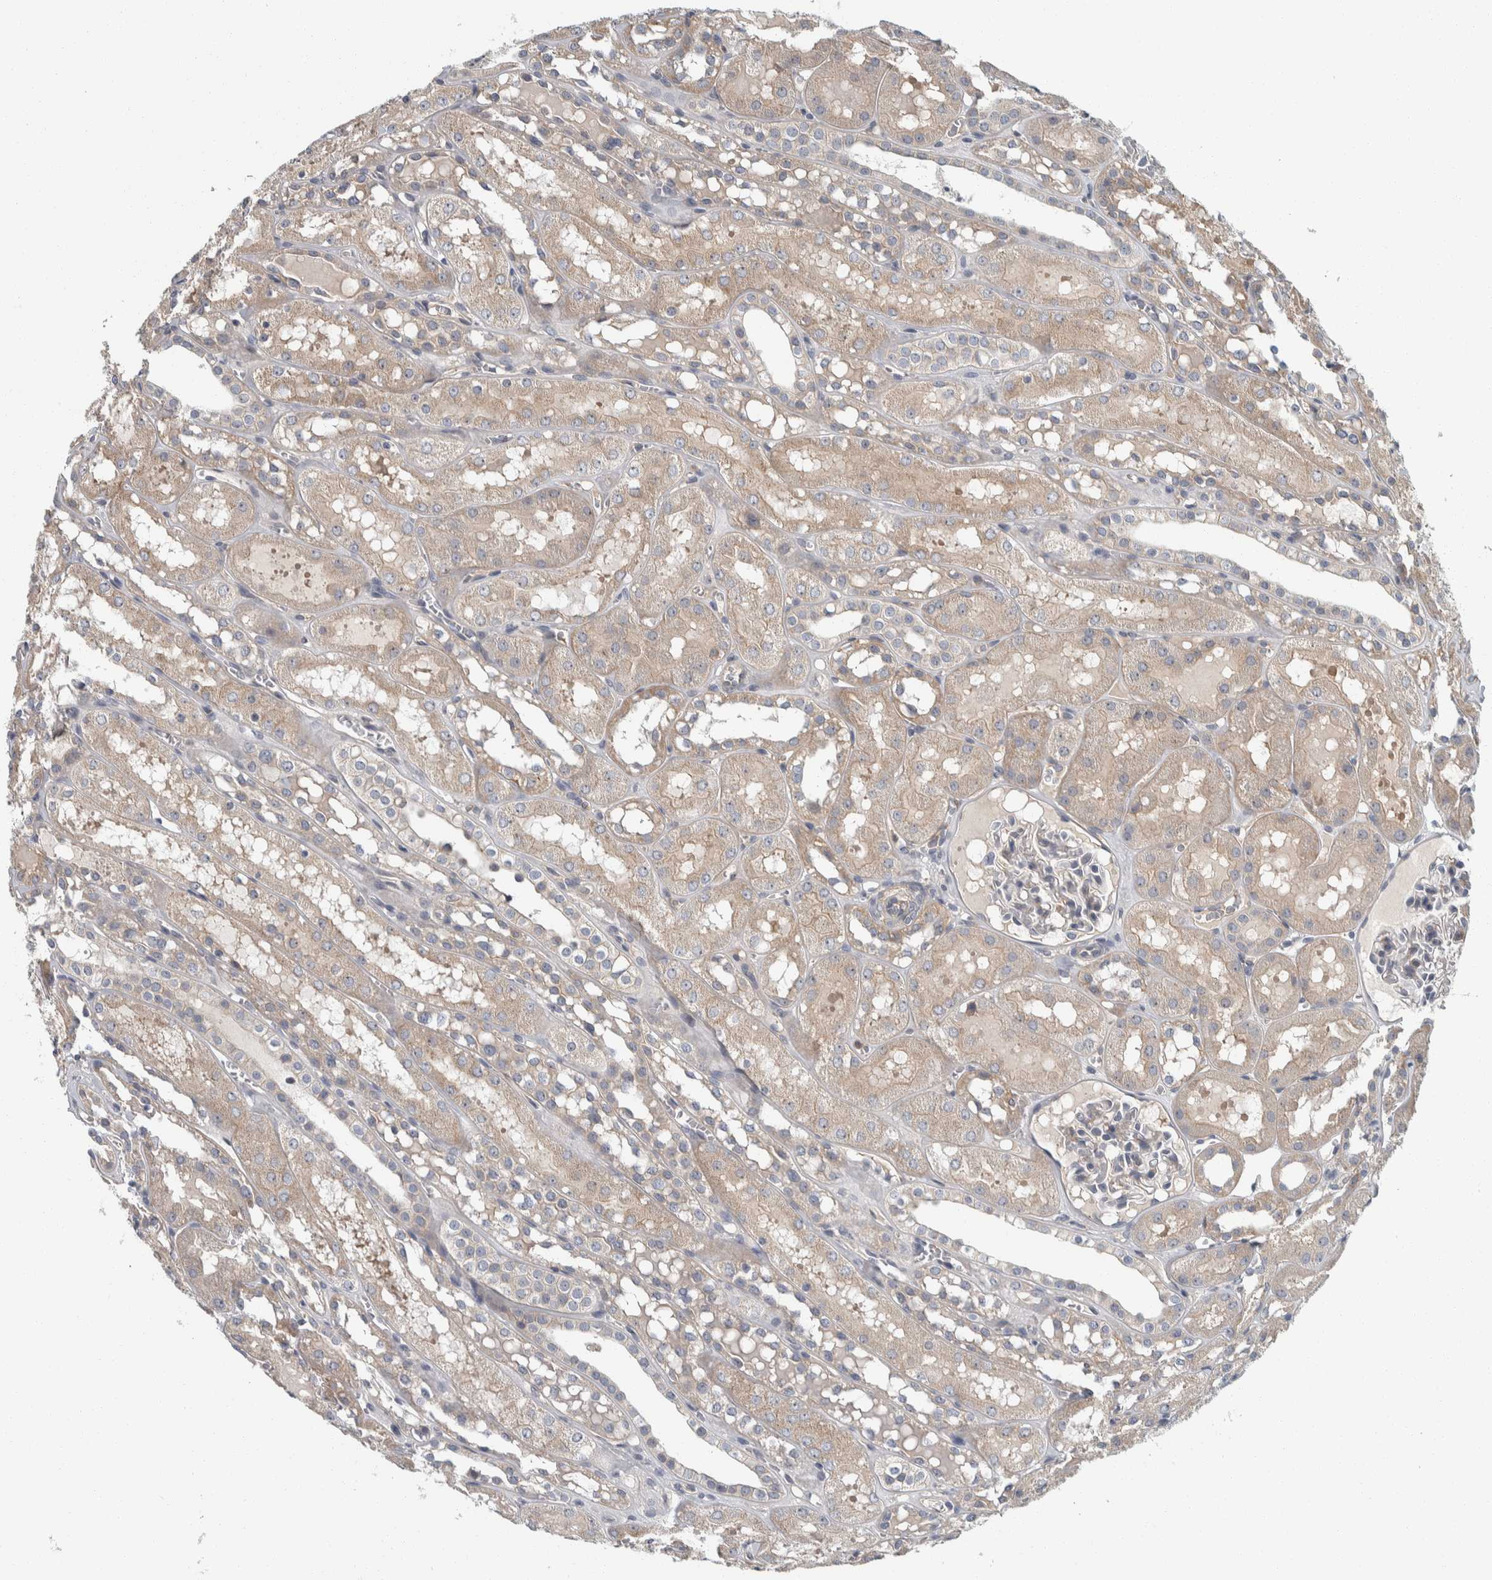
{"staining": {"intensity": "weak", "quantity": "<25%", "location": "cytoplasmic/membranous"}, "tissue": "kidney", "cell_type": "Cells in glomeruli", "image_type": "normal", "snomed": [{"axis": "morphology", "description": "Normal tissue, NOS"}, {"axis": "topography", "description": "Kidney"}, {"axis": "topography", "description": "Urinary bladder"}], "caption": "Kidney stained for a protein using IHC exhibits no expression cells in glomeruli.", "gene": "KCNJ3", "patient": {"sex": "male", "age": 16}}